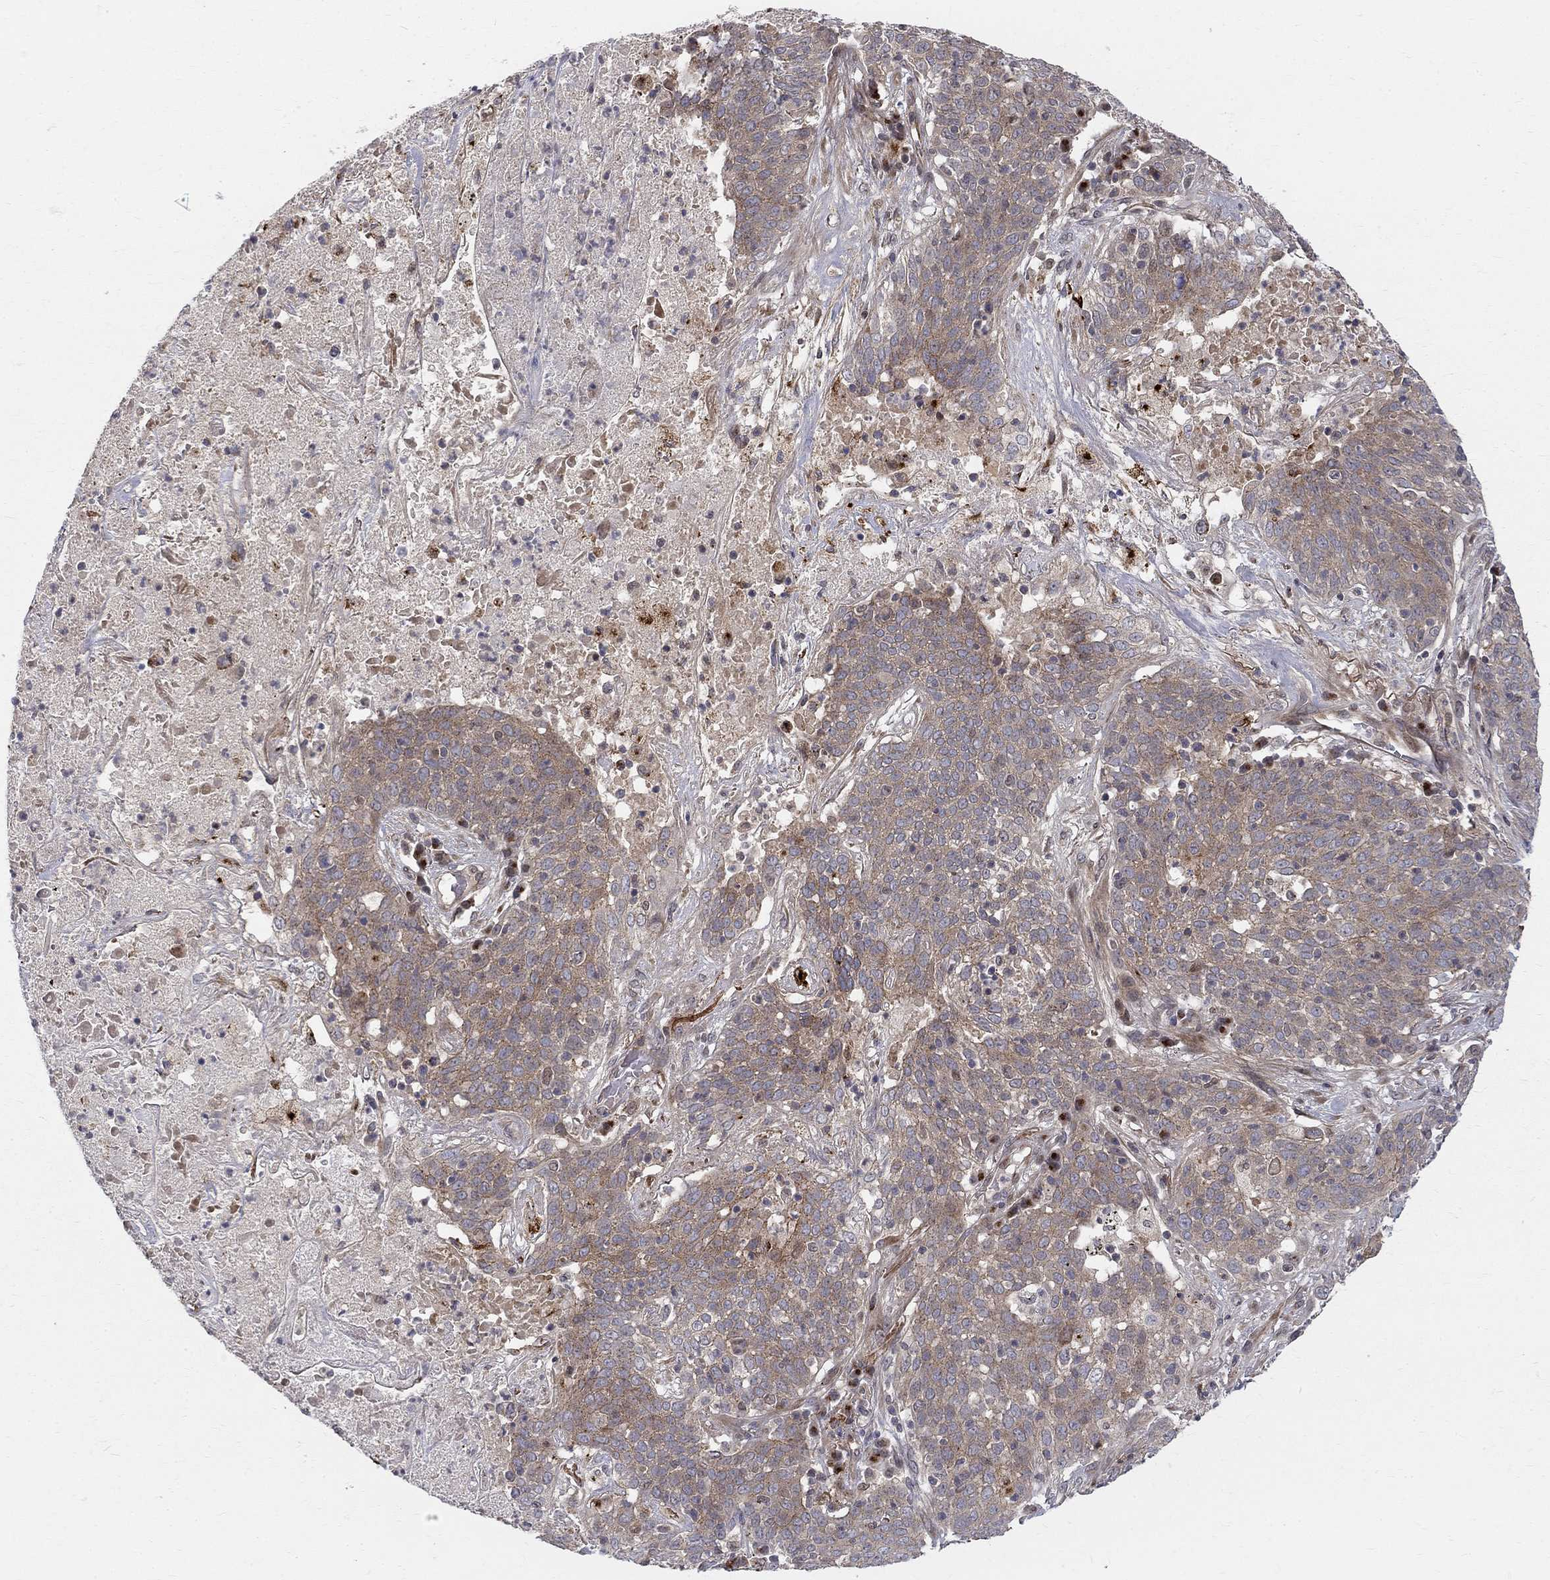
{"staining": {"intensity": "weak", "quantity": "25%-75%", "location": "cytoplasmic/membranous"}, "tissue": "lung cancer", "cell_type": "Tumor cells", "image_type": "cancer", "snomed": [{"axis": "morphology", "description": "Squamous cell carcinoma, NOS"}, {"axis": "topography", "description": "Lung"}], "caption": "Human lung cancer (squamous cell carcinoma) stained with a brown dye exhibits weak cytoplasmic/membranous positive positivity in about 25%-75% of tumor cells.", "gene": "WDR19", "patient": {"sex": "male", "age": 82}}